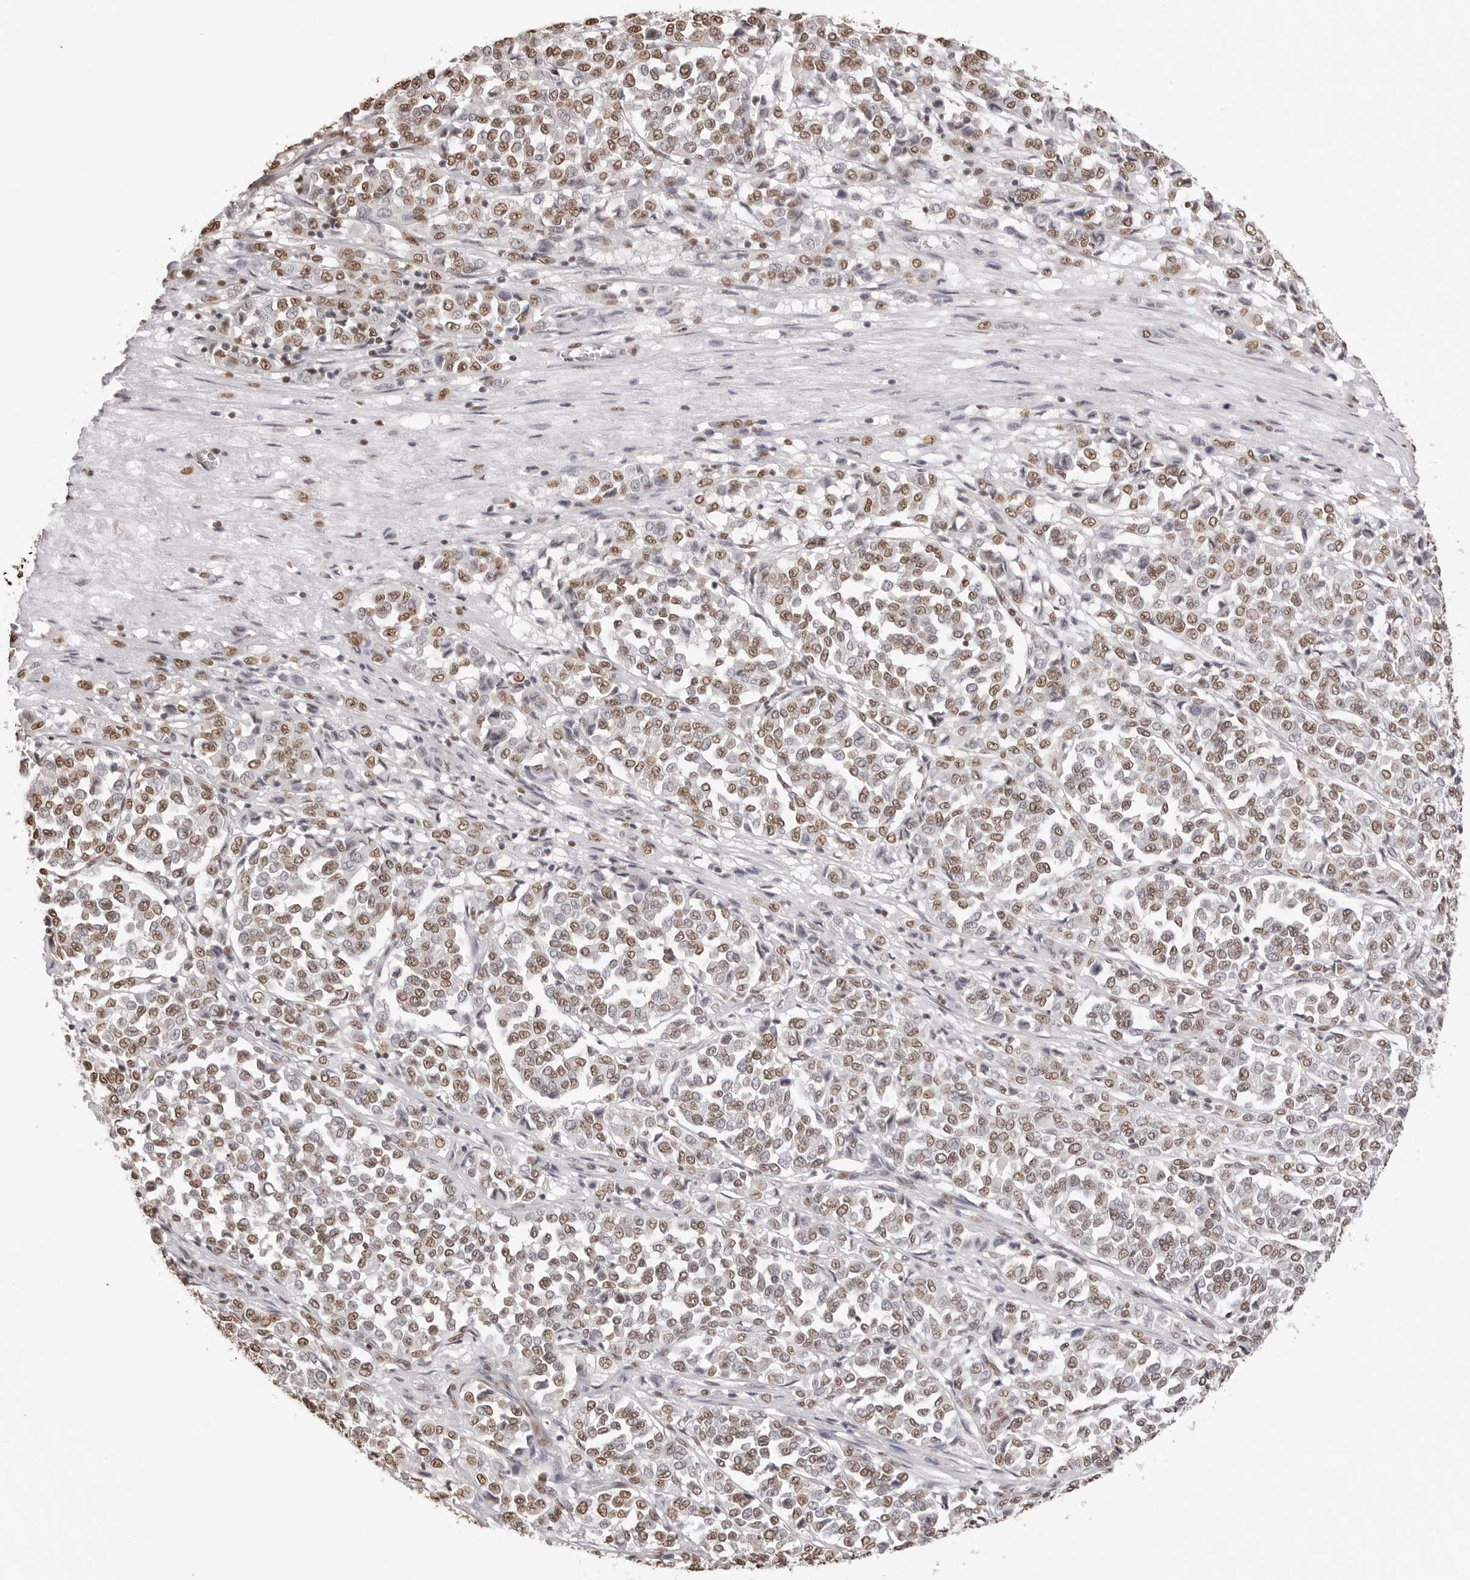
{"staining": {"intensity": "moderate", "quantity": ">75%", "location": "nuclear"}, "tissue": "melanoma", "cell_type": "Tumor cells", "image_type": "cancer", "snomed": [{"axis": "morphology", "description": "Malignant melanoma, Metastatic site"}, {"axis": "topography", "description": "Pancreas"}], "caption": "Human melanoma stained with a brown dye demonstrates moderate nuclear positive expression in about >75% of tumor cells.", "gene": "OLIG3", "patient": {"sex": "female", "age": 30}}